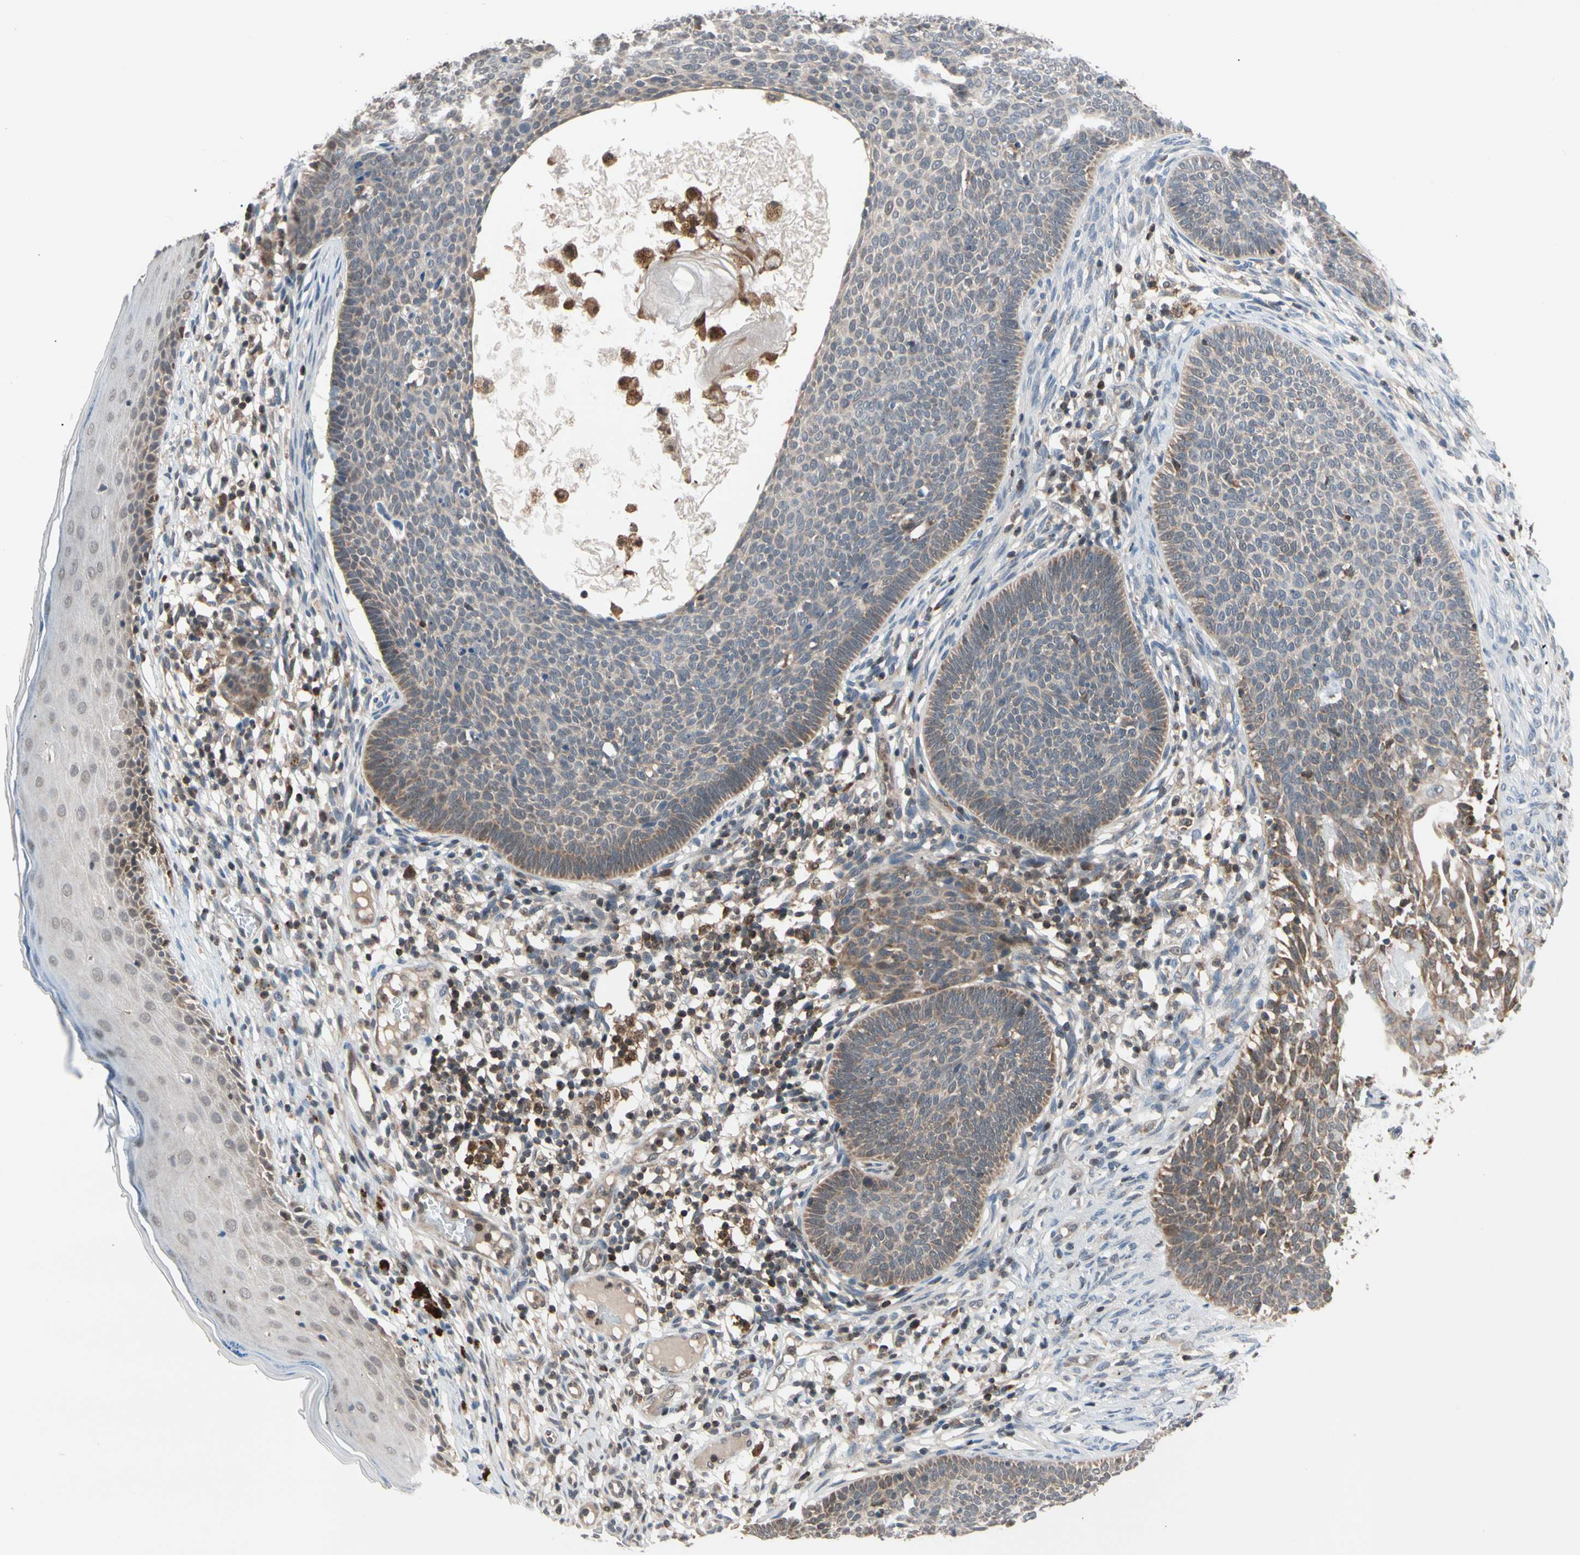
{"staining": {"intensity": "weak", "quantity": "<25%", "location": "cytoplasmic/membranous"}, "tissue": "skin cancer", "cell_type": "Tumor cells", "image_type": "cancer", "snomed": [{"axis": "morphology", "description": "Normal tissue, NOS"}, {"axis": "morphology", "description": "Basal cell carcinoma"}, {"axis": "topography", "description": "Skin"}], "caption": "This micrograph is of basal cell carcinoma (skin) stained with IHC to label a protein in brown with the nuclei are counter-stained blue. There is no positivity in tumor cells. Nuclei are stained in blue.", "gene": "MTHFS", "patient": {"sex": "male", "age": 87}}